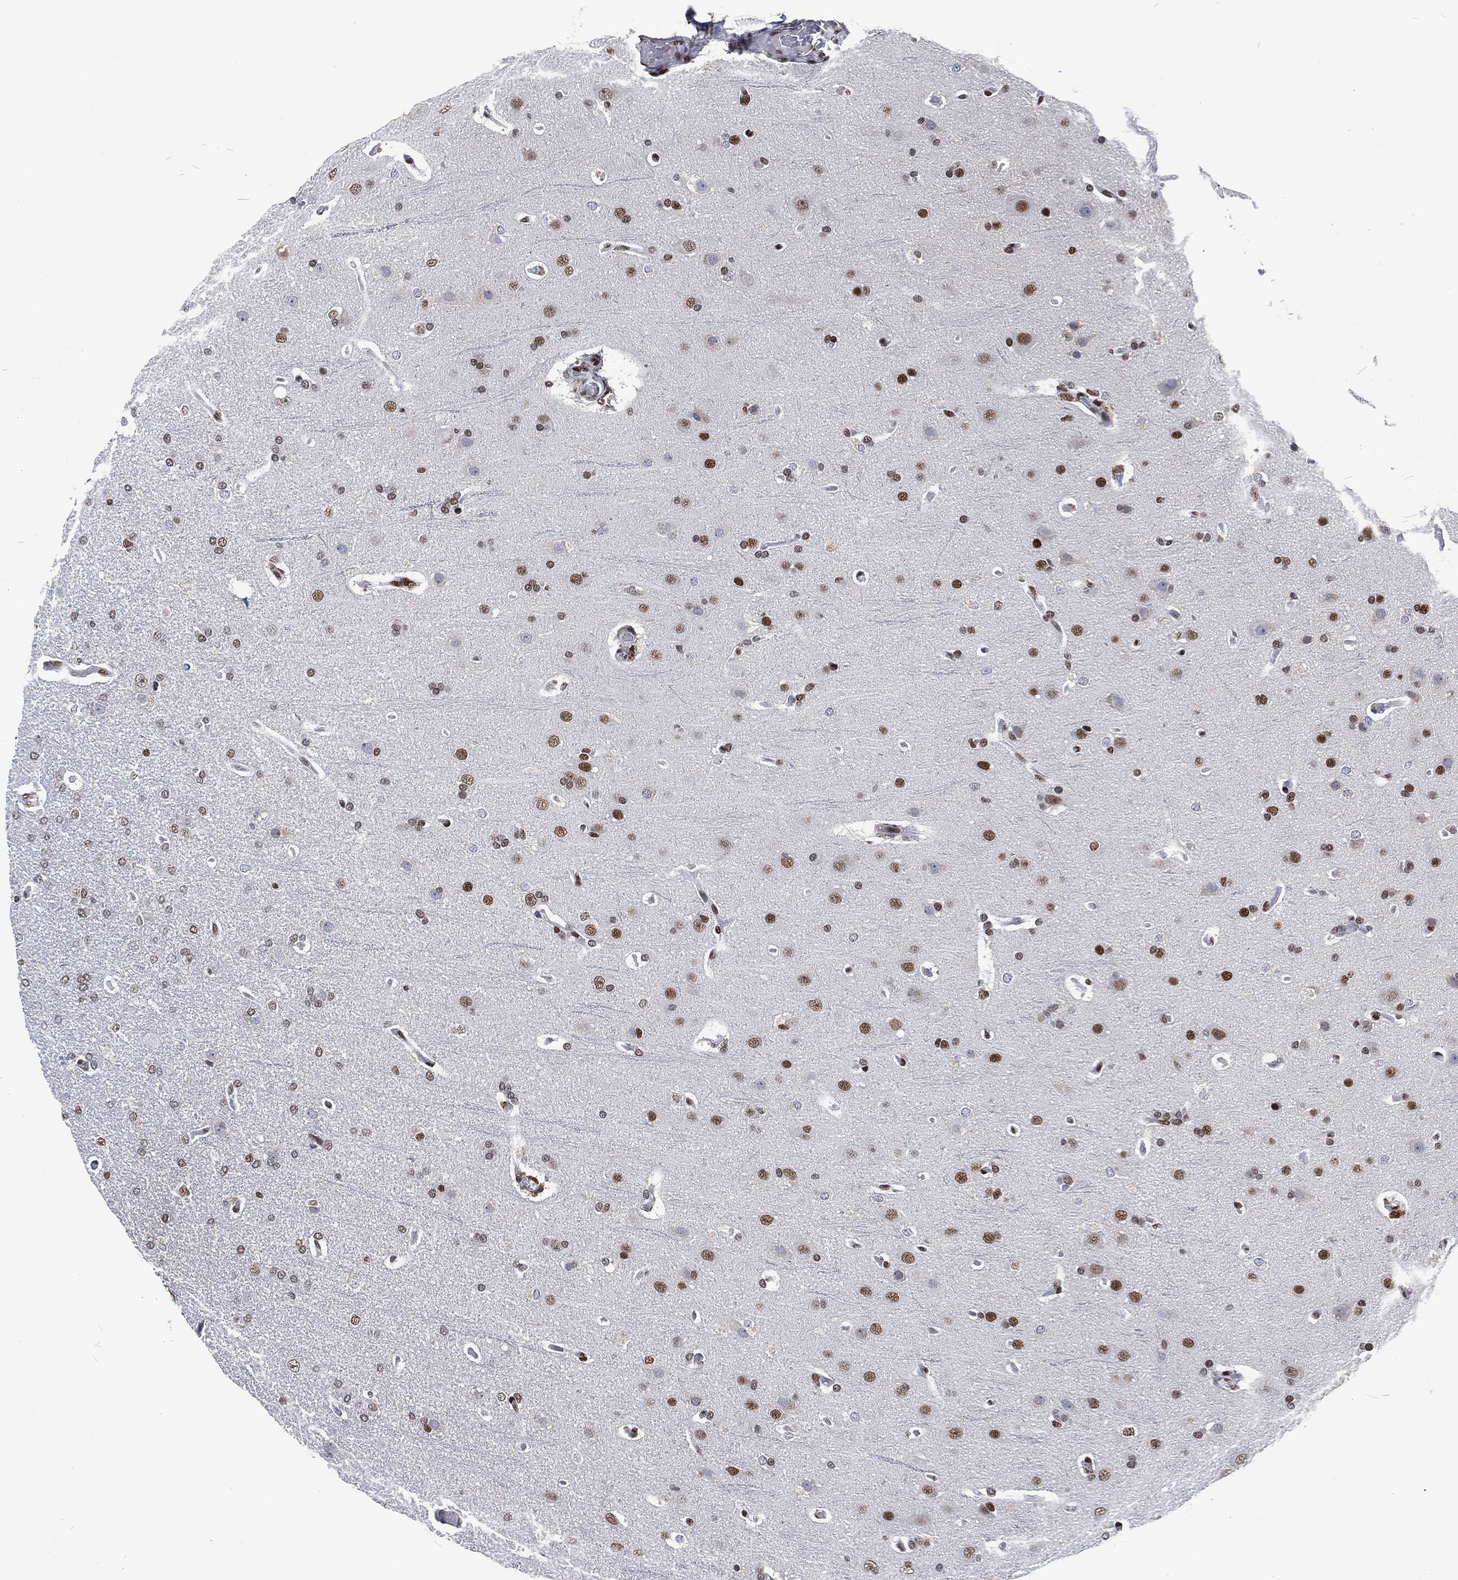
{"staining": {"intensity": "moderate", "quantity": "25%-75%", "location": "nuclear"}, "tissue": "glioma", "cell_type": "Tumor cells", "image_type": "cancer", "snomed": [{"axis": "morphology", "description": "Glioma, malignant, Low grade"}, {"axis": "topography", "description": "Brain"}], "caption": "Immunohistochemistry (IHC) image of neoplastic tissue: malignant low-grade glioma stained using immunohistochemistry reveals medium levels of moderate protein expression localized specifically in the nuclear of tumor cells, appearing as a nuclear brown color.", "gene": "DCPS", "patient": {"sex": "male", "age": 41}}